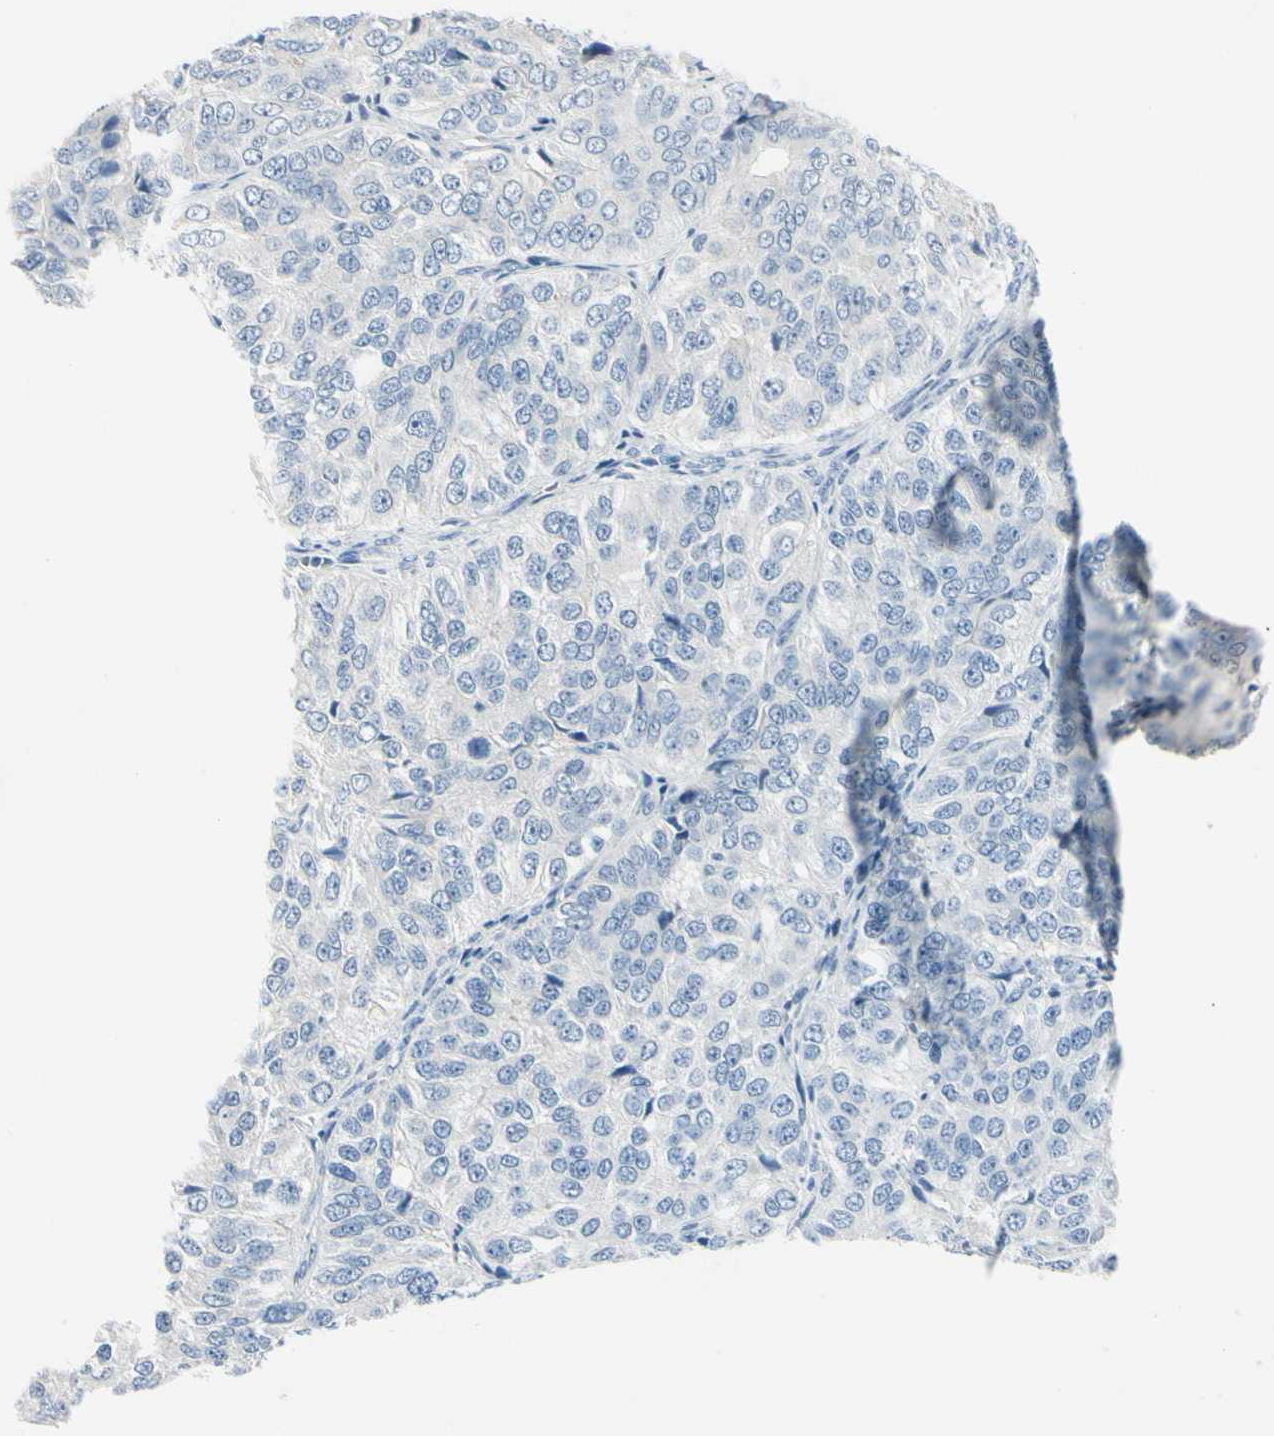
{"staining": {"intensity": "negative", "quantity": "none", "location": "none"}, "tissue": "ovarian cancer", "cell_type": "Tumor cells", "image_type": "cancer", "snomed": [{"axis": "morphology", "description": "Carcinoma, endometroid"}, {"axis": "topography", "description": "Ovary"}], "caption": "Immunohistochemical staining of human endometroid carcinoma (ovarian) shows no significant staining in tumor cells.", "gene": "ZNF557", "patient": {"sex": "female", "age": 51}}